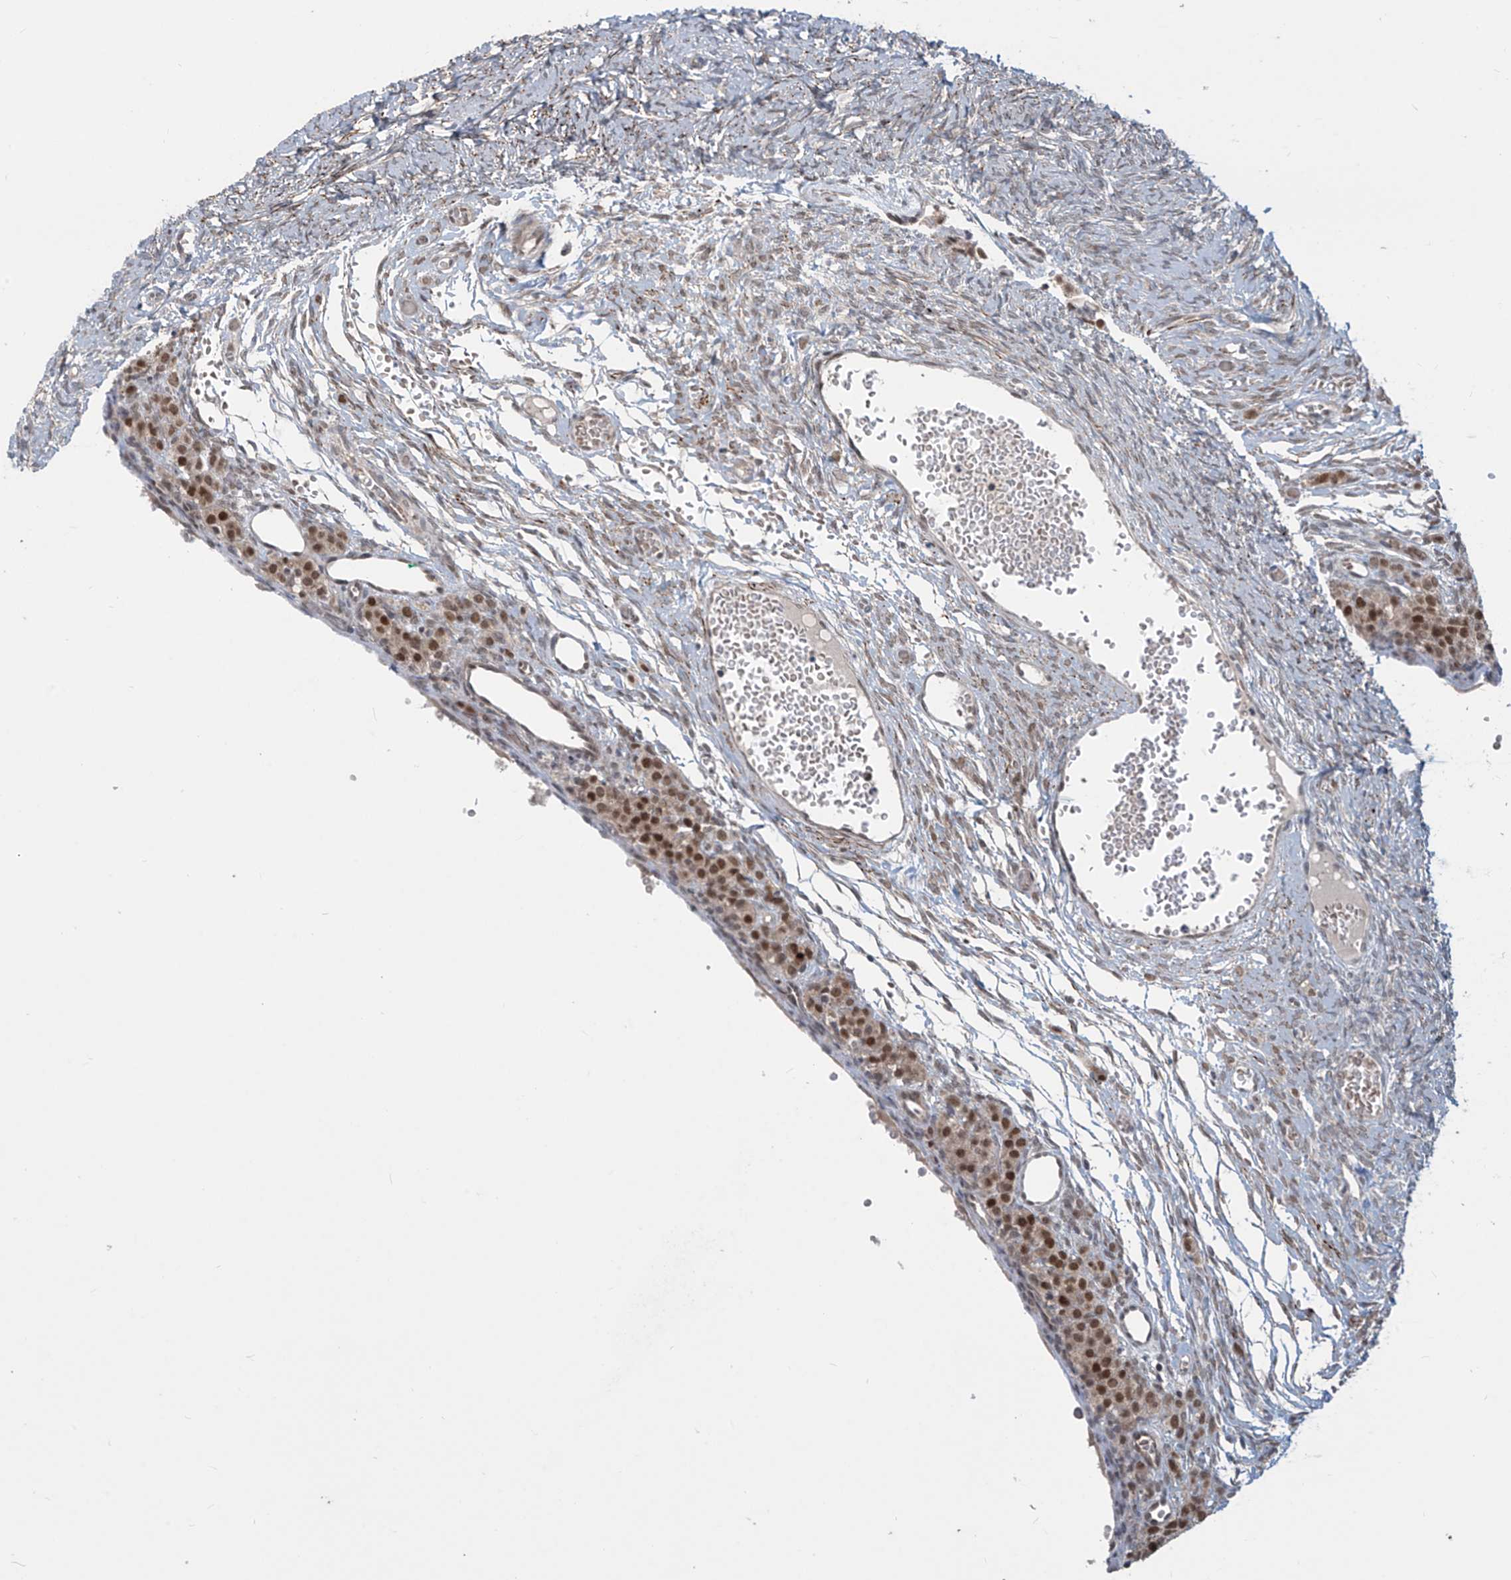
{"staining": {"intensity": "moderate", "quantity": "<25%", "location": "nuclear"}, "tissue": "ovary", "cell_type": "Ovarian stroma cells", "image_type": "normal", "snomed": [{"axis": "morphology", "description": "Adenocarcinoma, NOS"}, {"axis": "topography", "description": "Endometrium"}], "caption": "Immunohistochemistry (DAB (3,3'-diaminobenzidine)) staining of unremarkable ovary shows moderate nuclear protein staining in about <25% of ovarian stroma cells.", "gene": "LAGE3", "patient": {"sex": "female", "age": 32}}